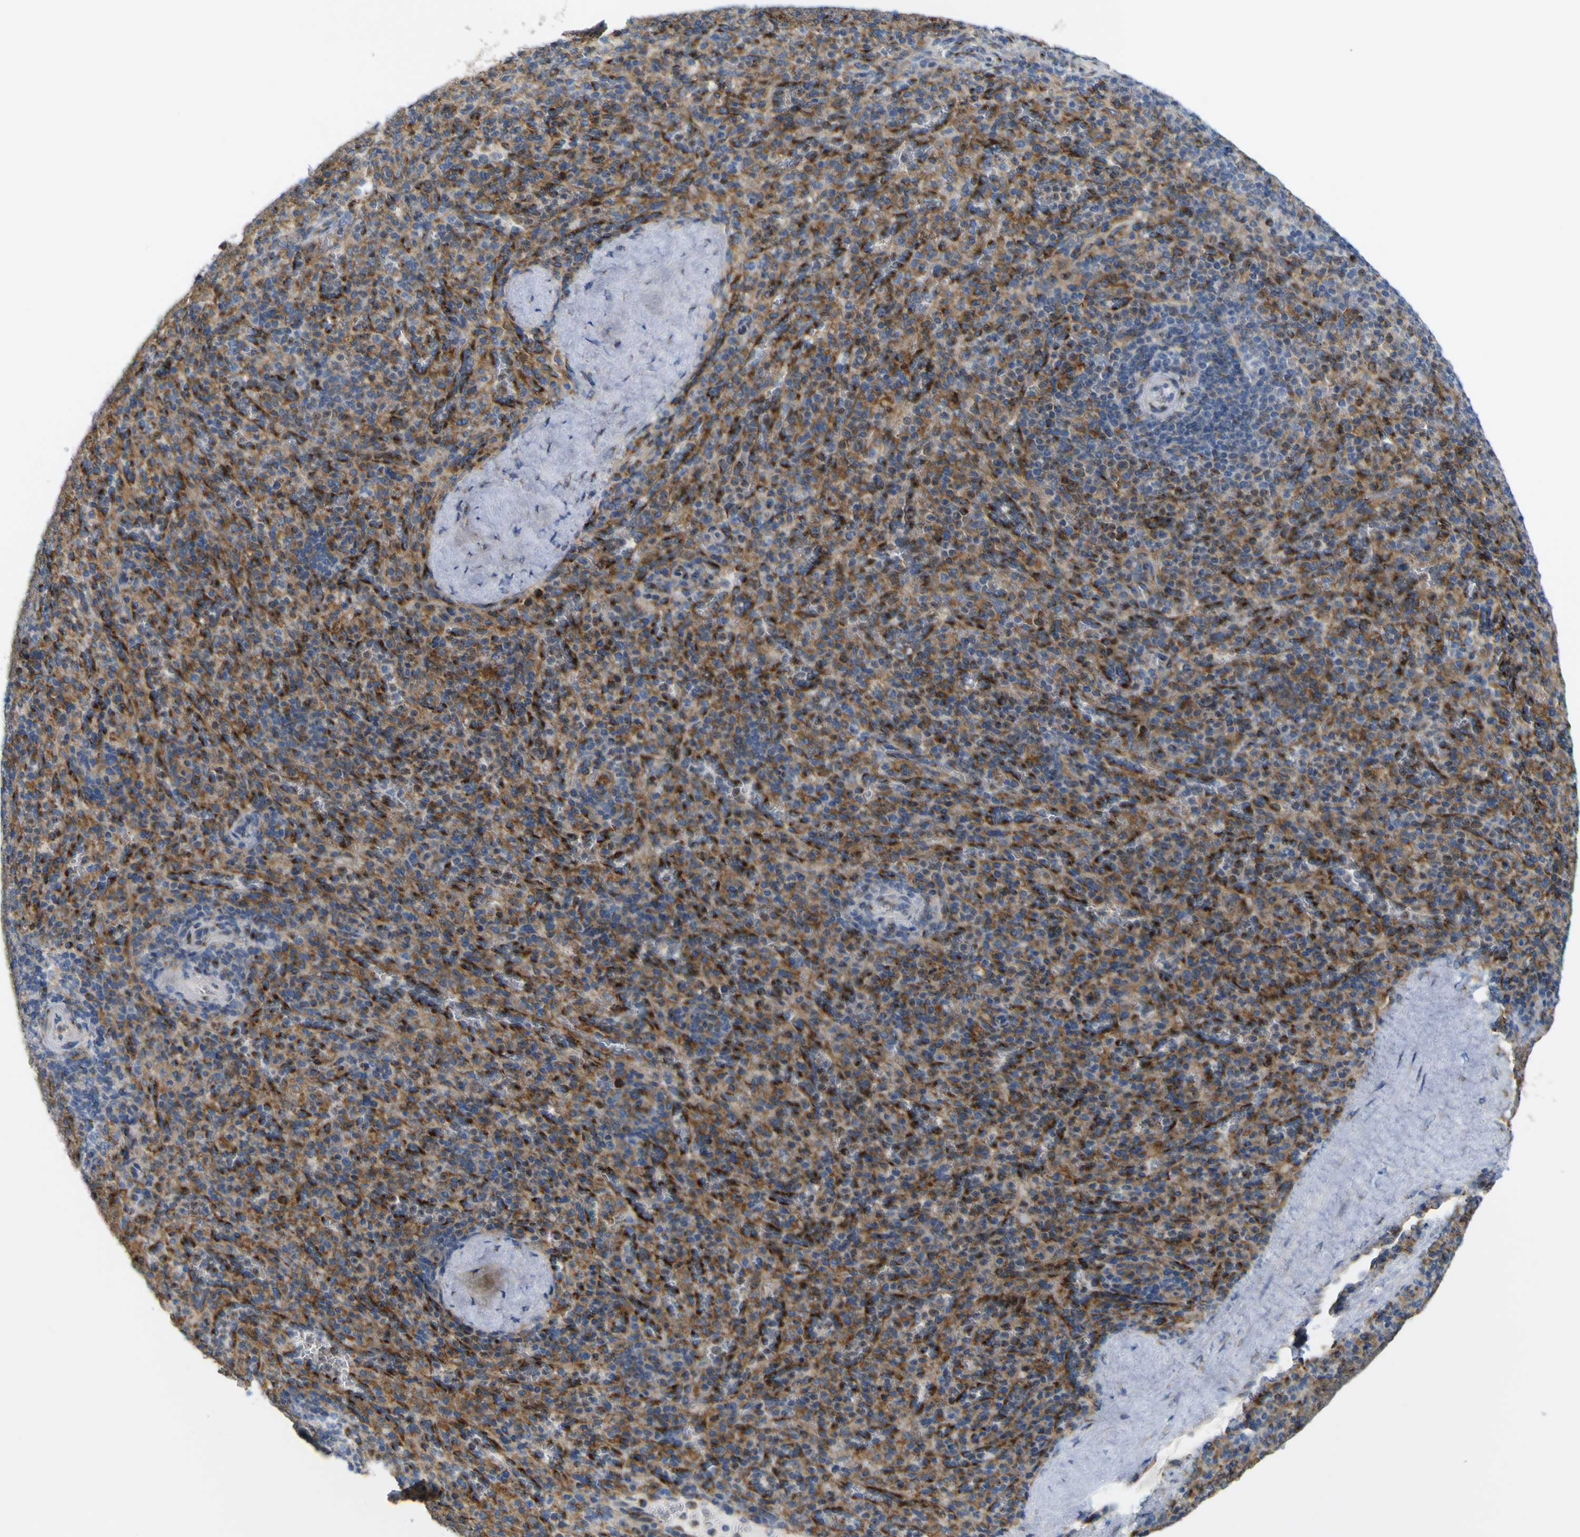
{"staining": {"intensity": "moderate", "quantity": ">75%", "location": "cytoplasmic/membranous"}, "tissue": "spleen", "cell_type": "Cells in red pulp", "image_type": "normal", "snomed": [{"axis": "morphology", "description": "Normal tissue, NOS"}, {"axis": "topography", "description": "Spleen"}], "caption": "Immunohistochemical staining of normal spleen demonstrates >75% levels of moderate cytoplasmic/membranous protein positivity in about >75% of cells in red pulp. (Brightfield microscopy of DAB IHC at high magnification).", "gene": "IGF2R", "patient": {"sex": "male", "age": 36}}